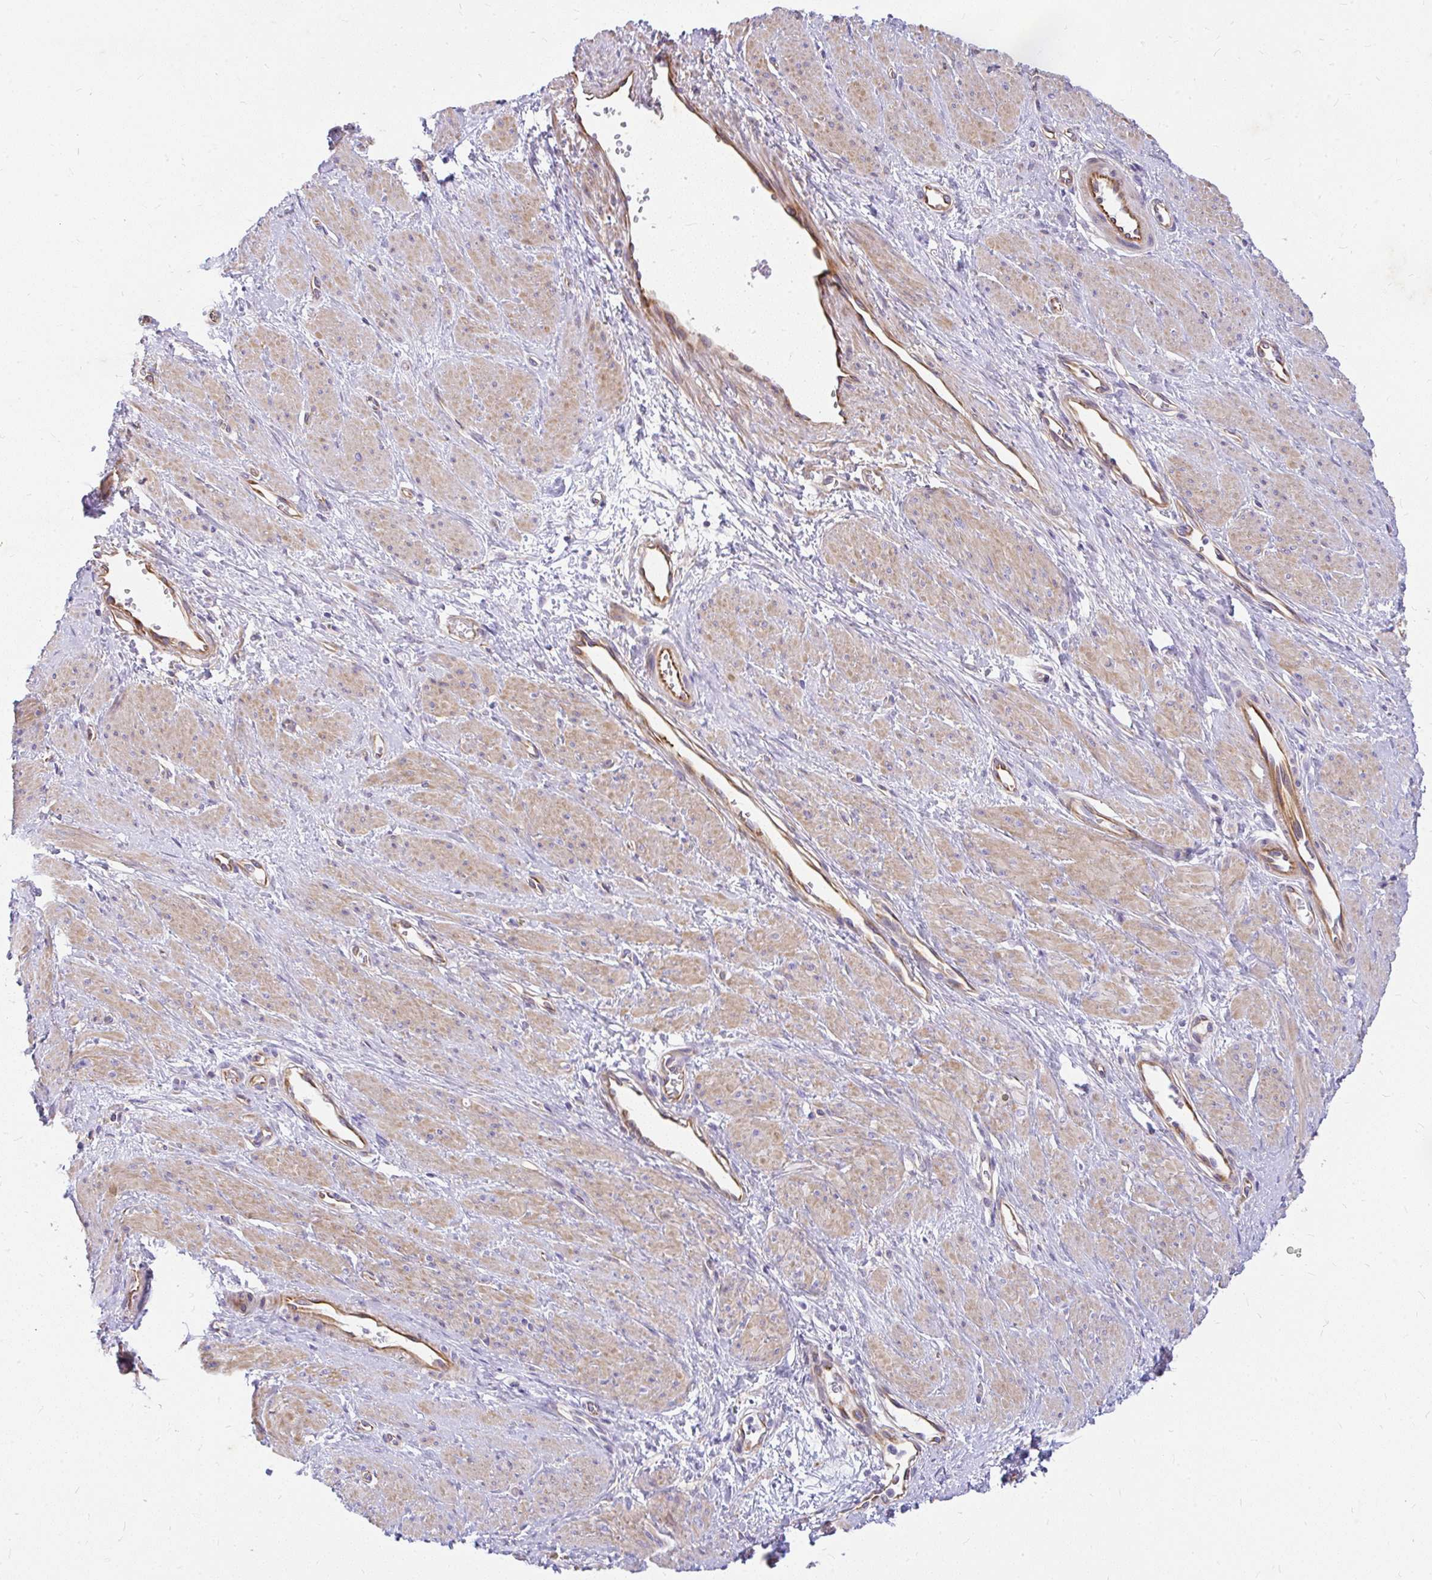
{"staining": {"intensity": "moderate", "quantity": "25%-75%", "location": "cytoplasmic/membranous"}, "tissue": "smooth muscle", "cell_type": "Smooth muscle cells", "image_type": "normal", "snomed": [{"axis": "morphology", "description": "Normal tissue, NOS"}, {"axis": "topography", "description": "Smooth muscle"}, {"axis": "topography", "description": "Uterus"}], "caption": "Immunohistochemical staining of unremarkable human smooth muscle displays 25%-75% levels of moderate cytoplasmic/membranous protein staining in about 25%-75% of smooth muscle cells. (DAB (3,3'-diaminobenzidine) IHC with brightfield microscopy, high magnification).", "gene": "FAM83C", "patient": {"sex": "female", "age": 39}}